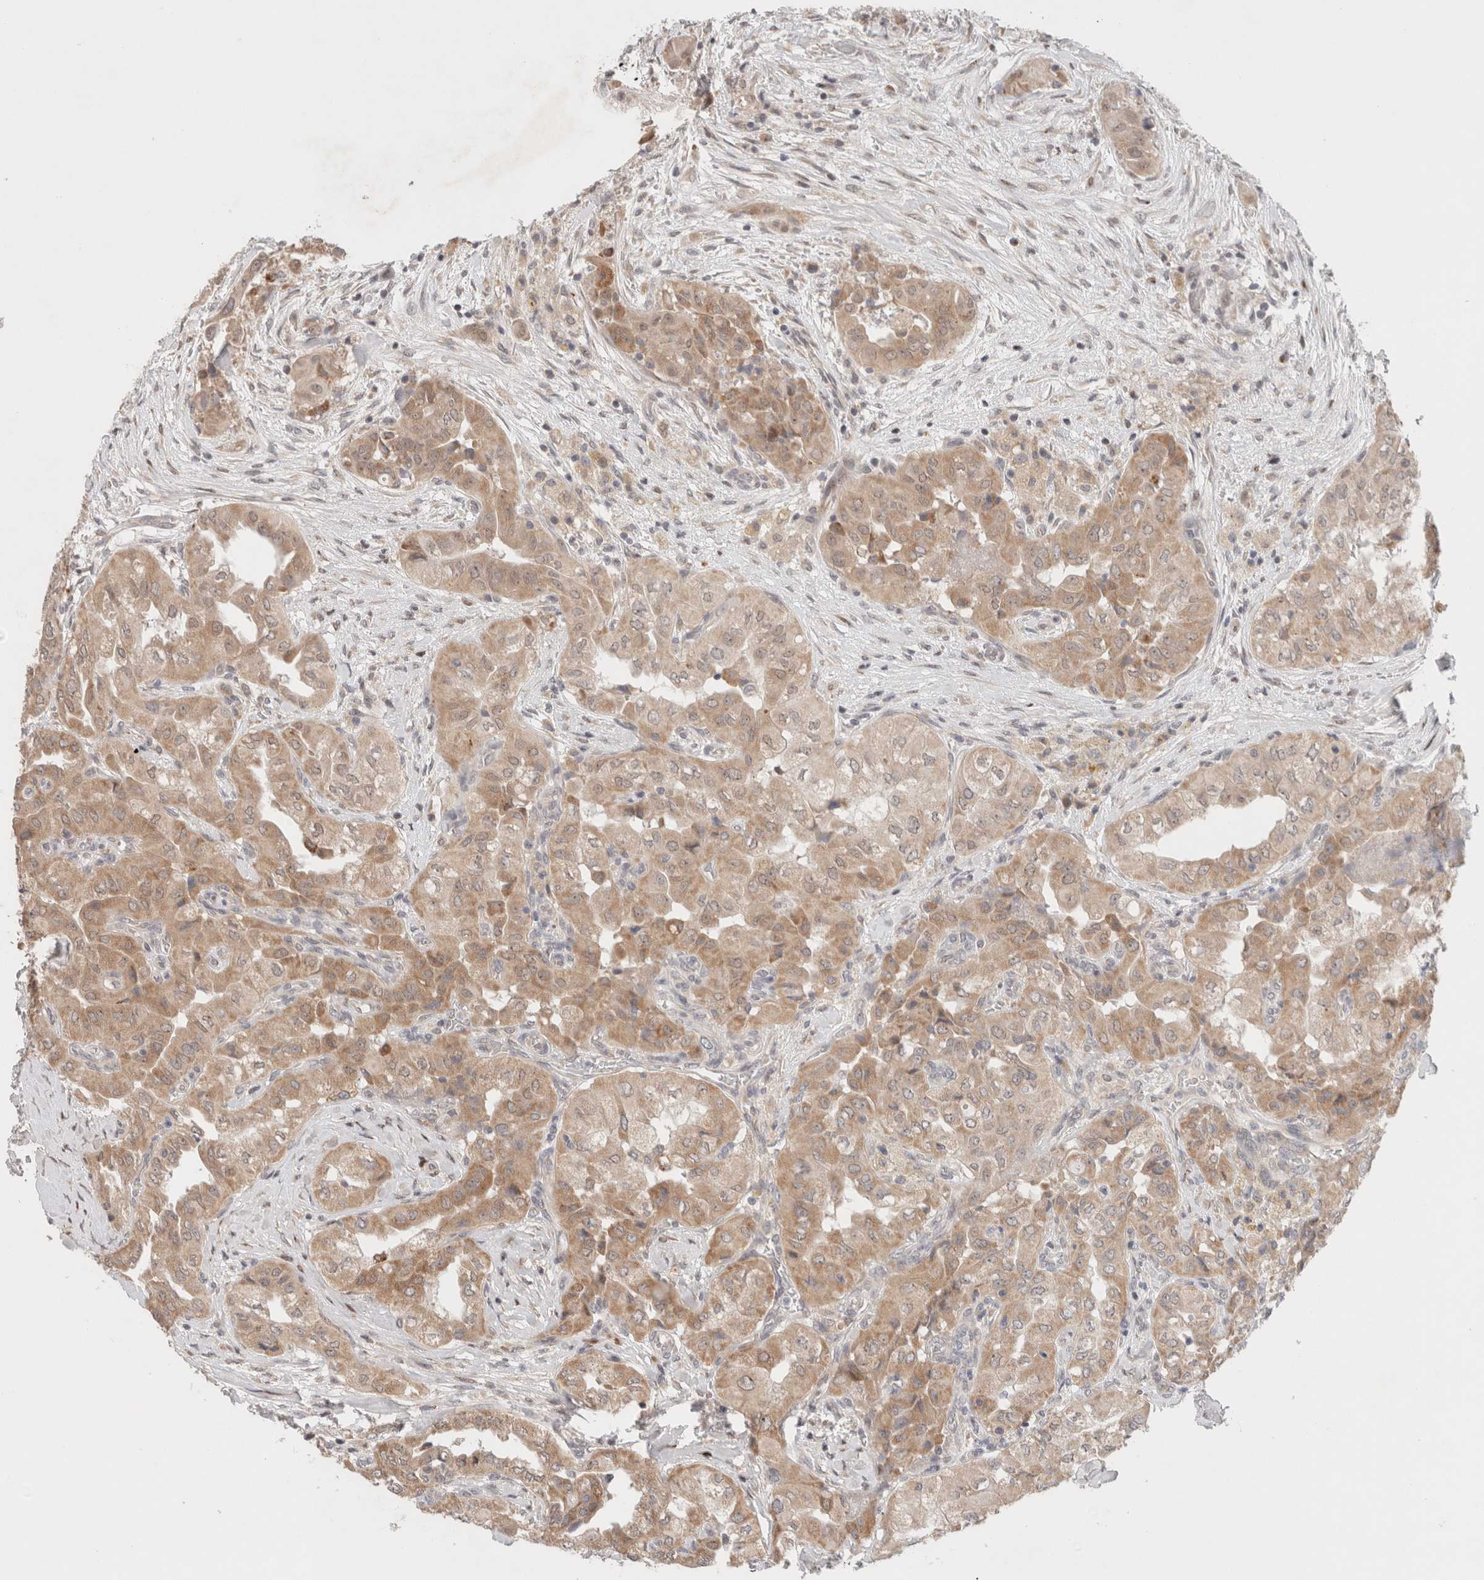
{"staining": {"intensity": "moderate", "quantity": ">75%", "location": "cytoplasmic/membranous"}, "tissue": "thyroid cancer", "cell_type": "Tumor cells", "image_type": "cancer", "snomed": [{"axis": "morphology", "description": "Papillary adenocarcinoma, NOS"}, {"axis": "topography", "description": "Thyroid gland"}], "caption": "An image showing moderate cytoplasmic/membranous expression in about >75% of tumor cells in thyroid papillary adenocarcinoma, as visualized by brown immunohistochemical staining.", "gene": "ERI3", "patient": {"sex": "female", "age": 59}}